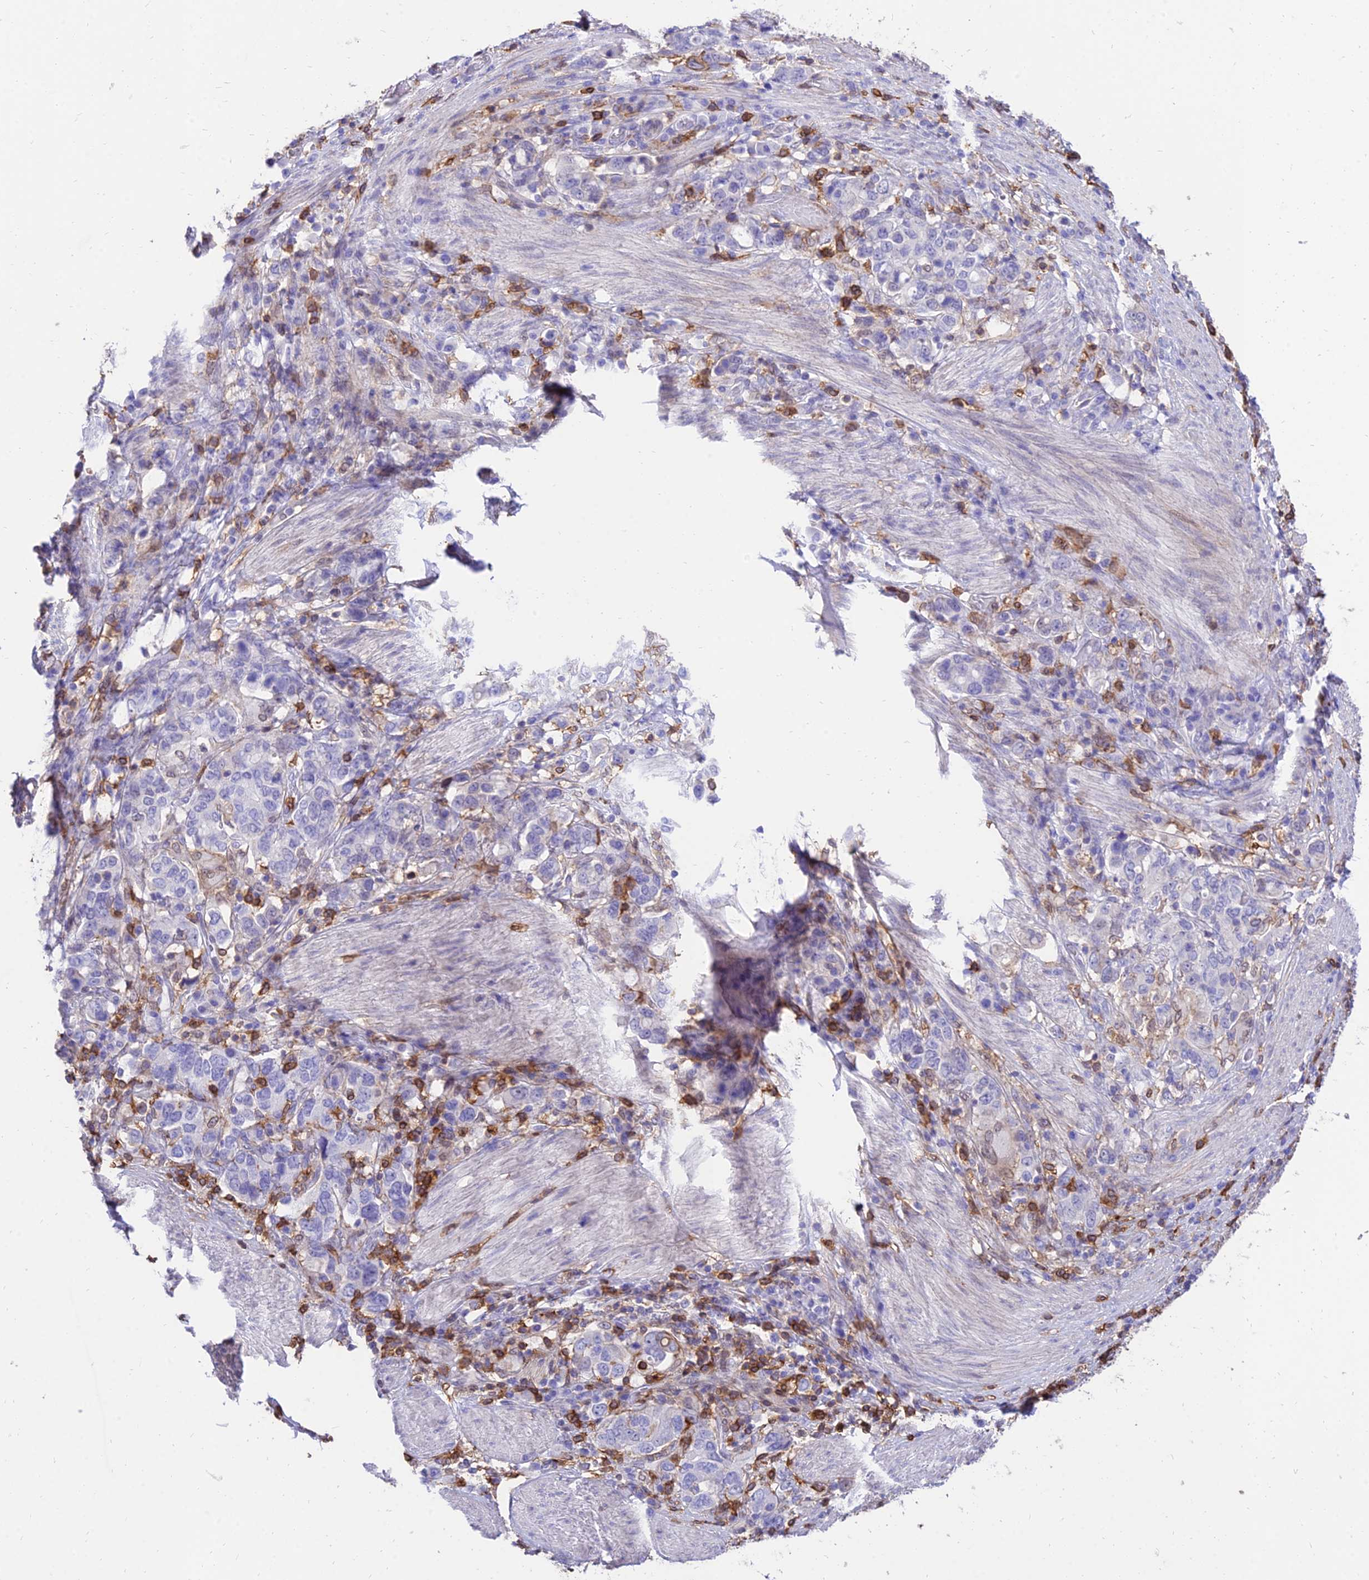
{"staining": {"intensity": "negative", "quantity": "none", "location": "none"}, "tissue": "stomach cancer", "cell_type": "Tumor cells", "image_type": "cancer", "snomed": [{"axis": "morphology", "description": "Adenocarcinoma, NOS"}, {"axis": "topography", "description": "Stomach, upper"}, {"axis": "topography", "description": "Stomach"}], "caption": "This is a image of immunohistochemistry (IHC) staining of stomach cancer, which shows no staining in tumor cells. (DAB (3,3'-diaminobenzidine) IHC with hematoxylin counter stain).", "gene": "SREK1IP1", "patient": {"sex": "male", "age": 62}}